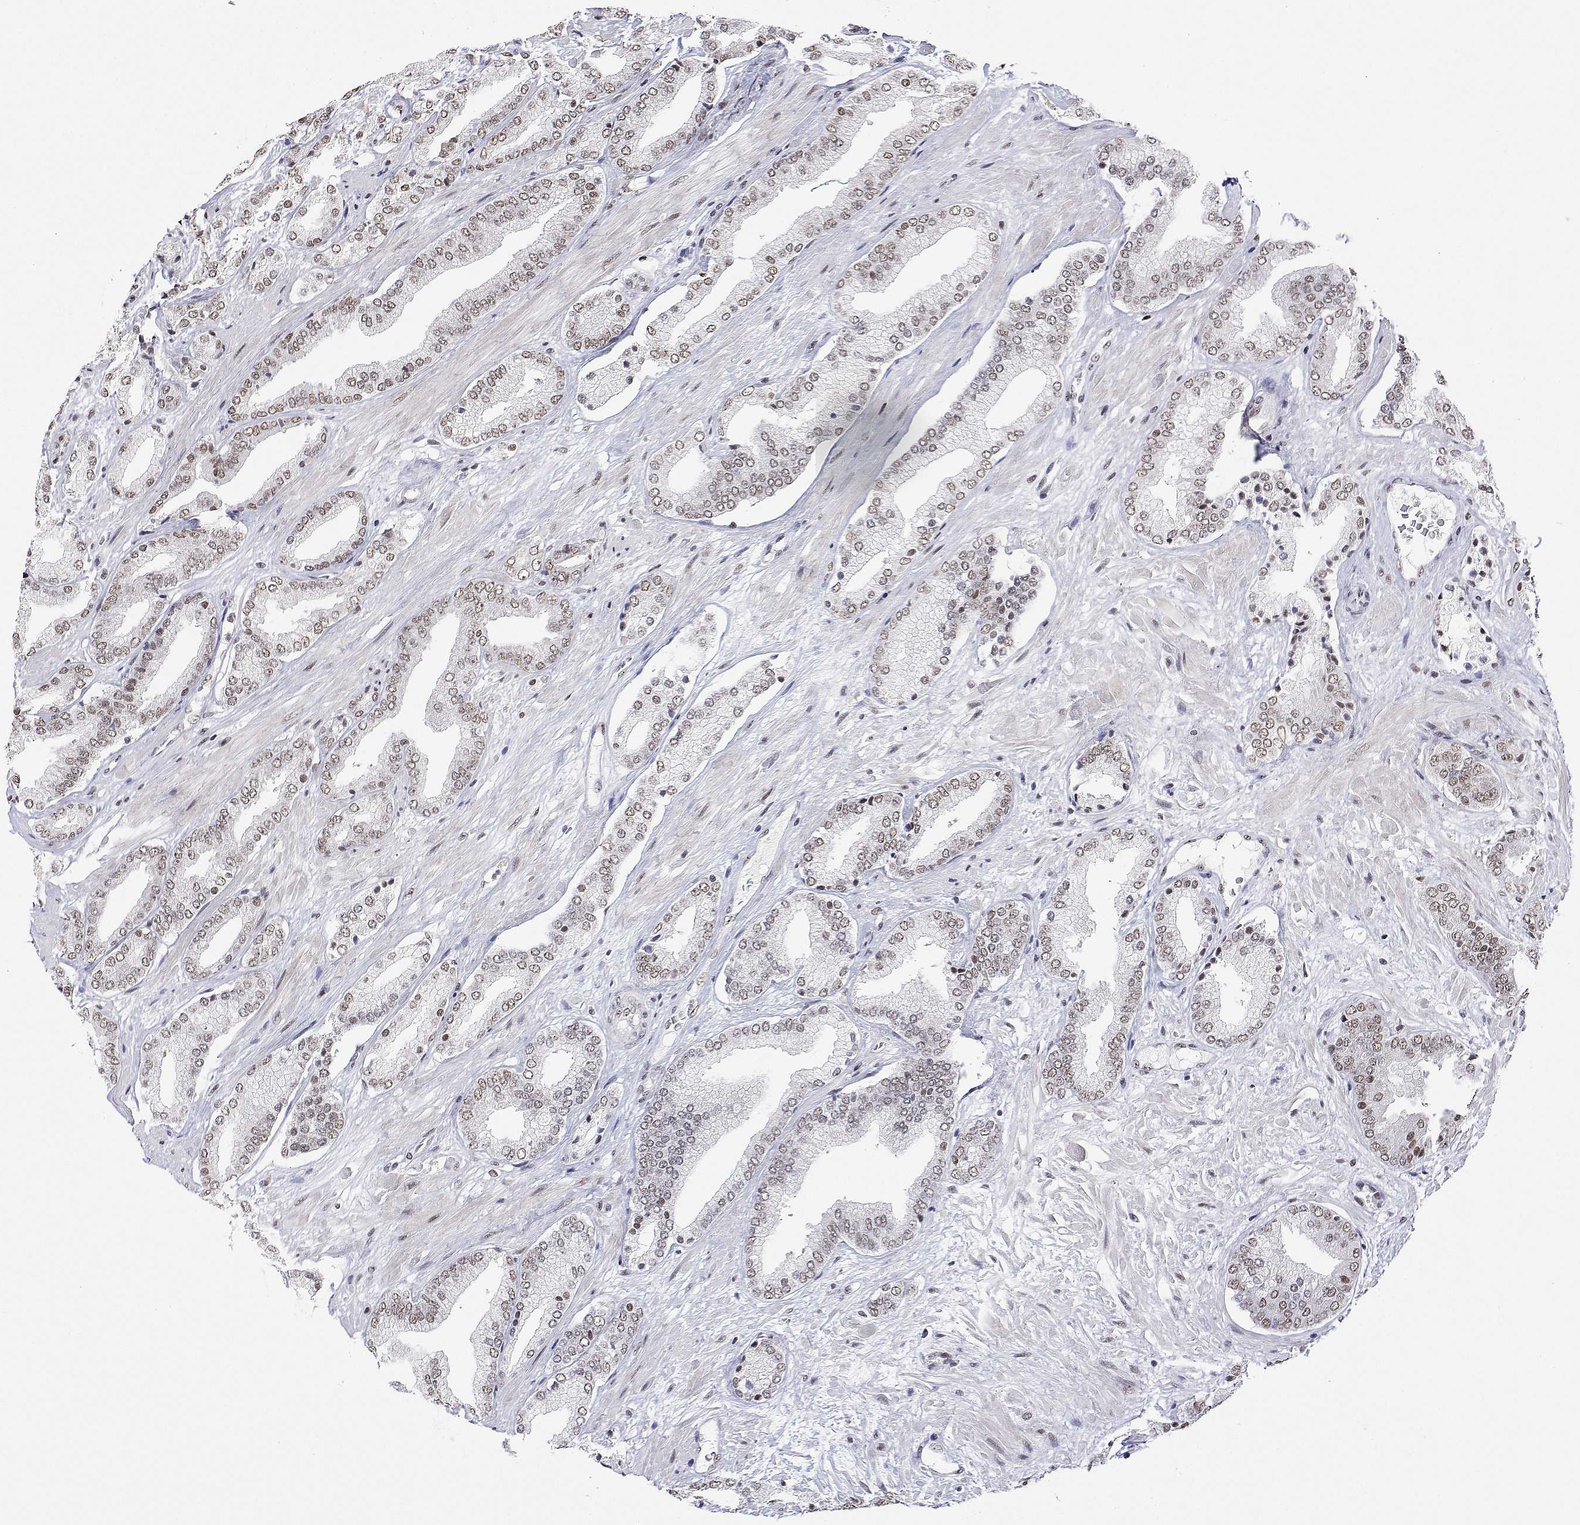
{"staining": {"intensity": "weak", "quantity": ">75%", "location": "nuclear"}, "tissue": "prostate cancer", "cell_type": "Tumor cells", "image_type": "cancer", "snomed": [{"axis": "morphology", "description": "Adenocarcinoma, High grade"}, {"axis": "topography", "description": "Prostate"}], "caption": "Protein analysis of prostate cancer (adenocarcinoma (high-grade)) tissue reveals weak nuclear expression in approximately >75% of tumor cells.", "gene": "ADAR", "patient": {"sex": "male", "age": 68}}